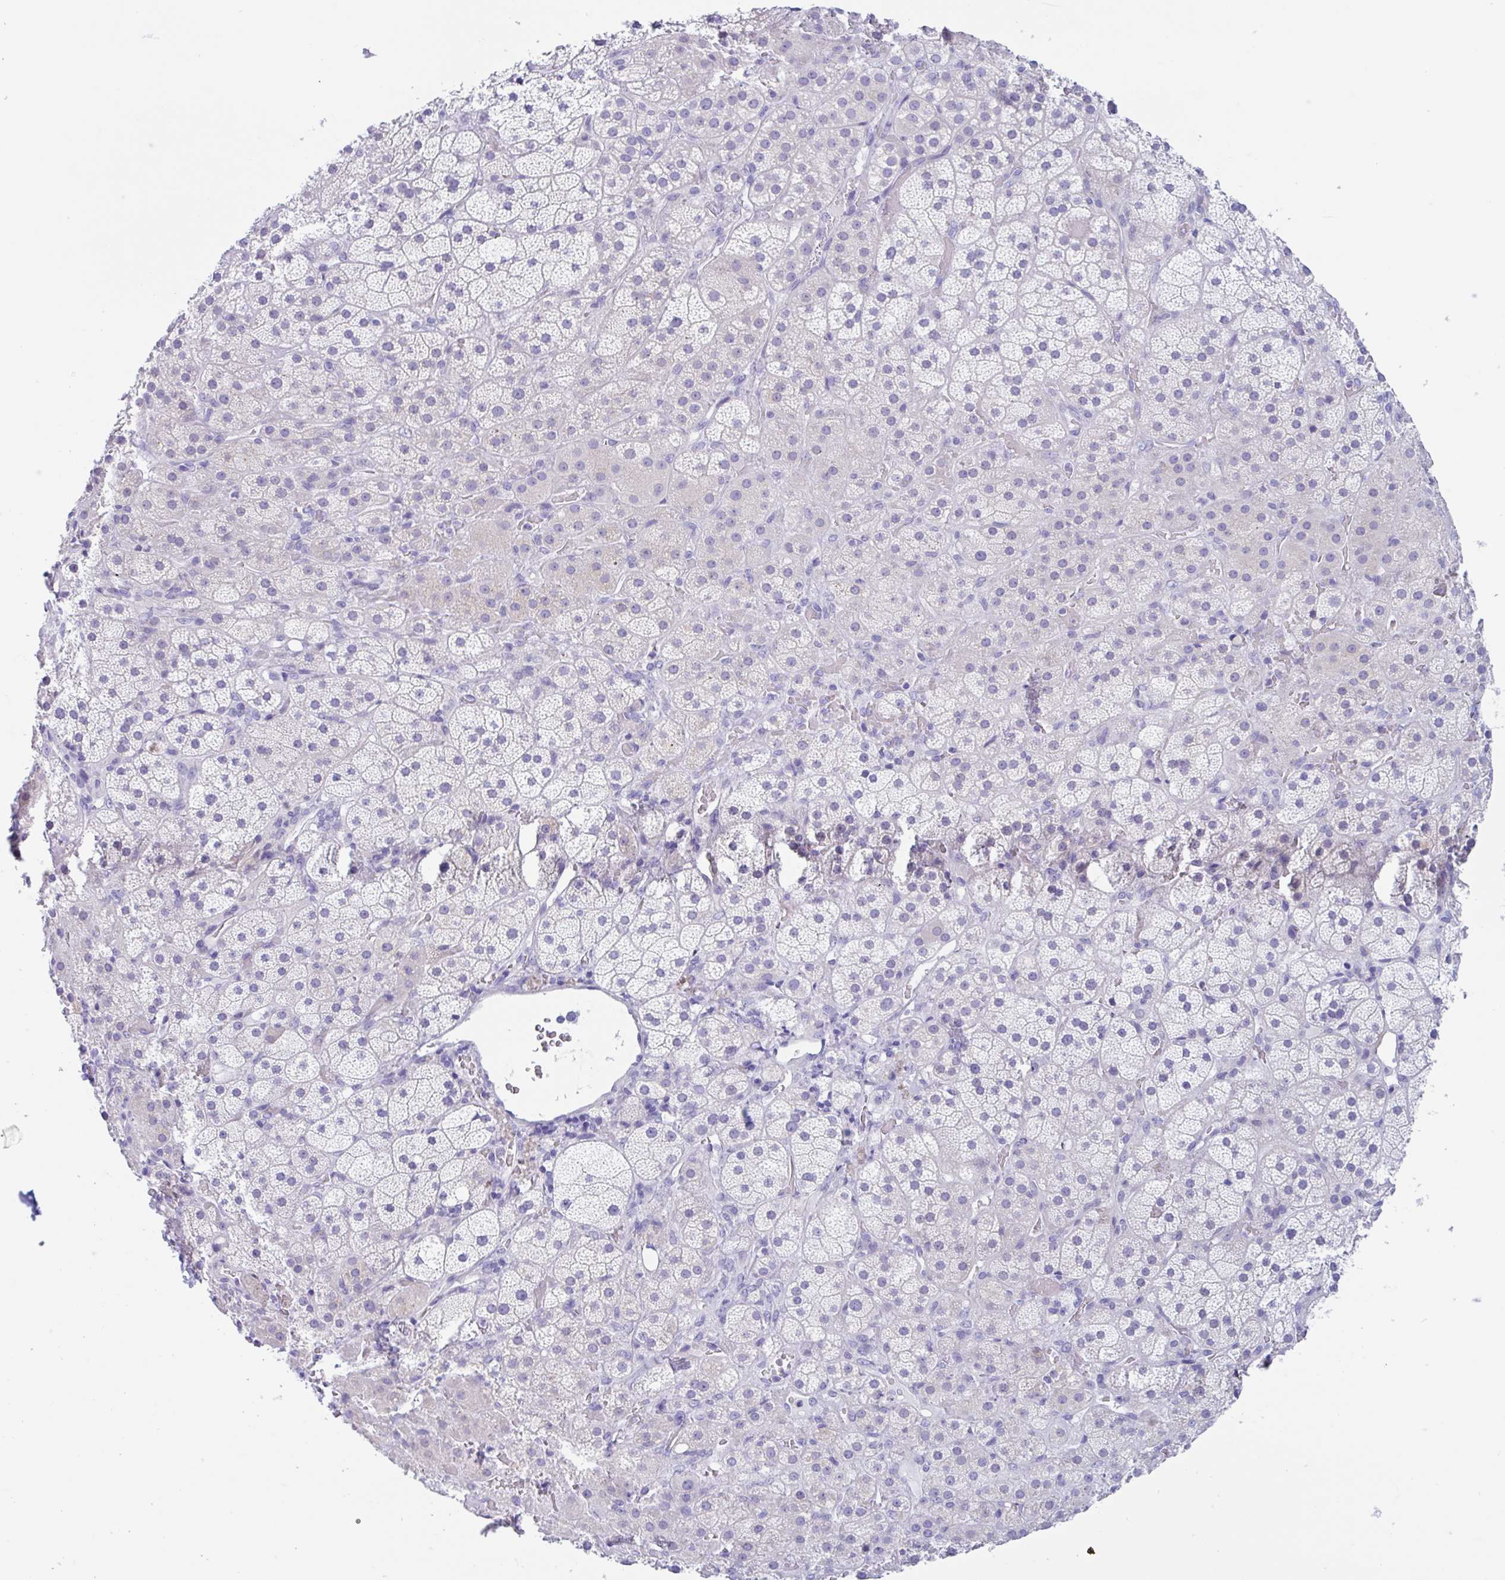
{"staining": {"intensity": "negative", "quantity": "none", "location": "none"}, "tissue": "adrenal gland", "cell_type": "Glandular cells", "image_type": "normal", "snomed": [{"axis": "morphology", "description": "Normal tissue, NOS"}, {"axis": "topography", "description": "Adrenal gland"}], "caption": "Glandular cells are negative for protein expression in benign human adrenal gland. (DAB immunohistochemistry (IHC) with hematoxylin counter stain).", "gene": "OR6N2", "patient": {"sex": "male", "age": 57}}